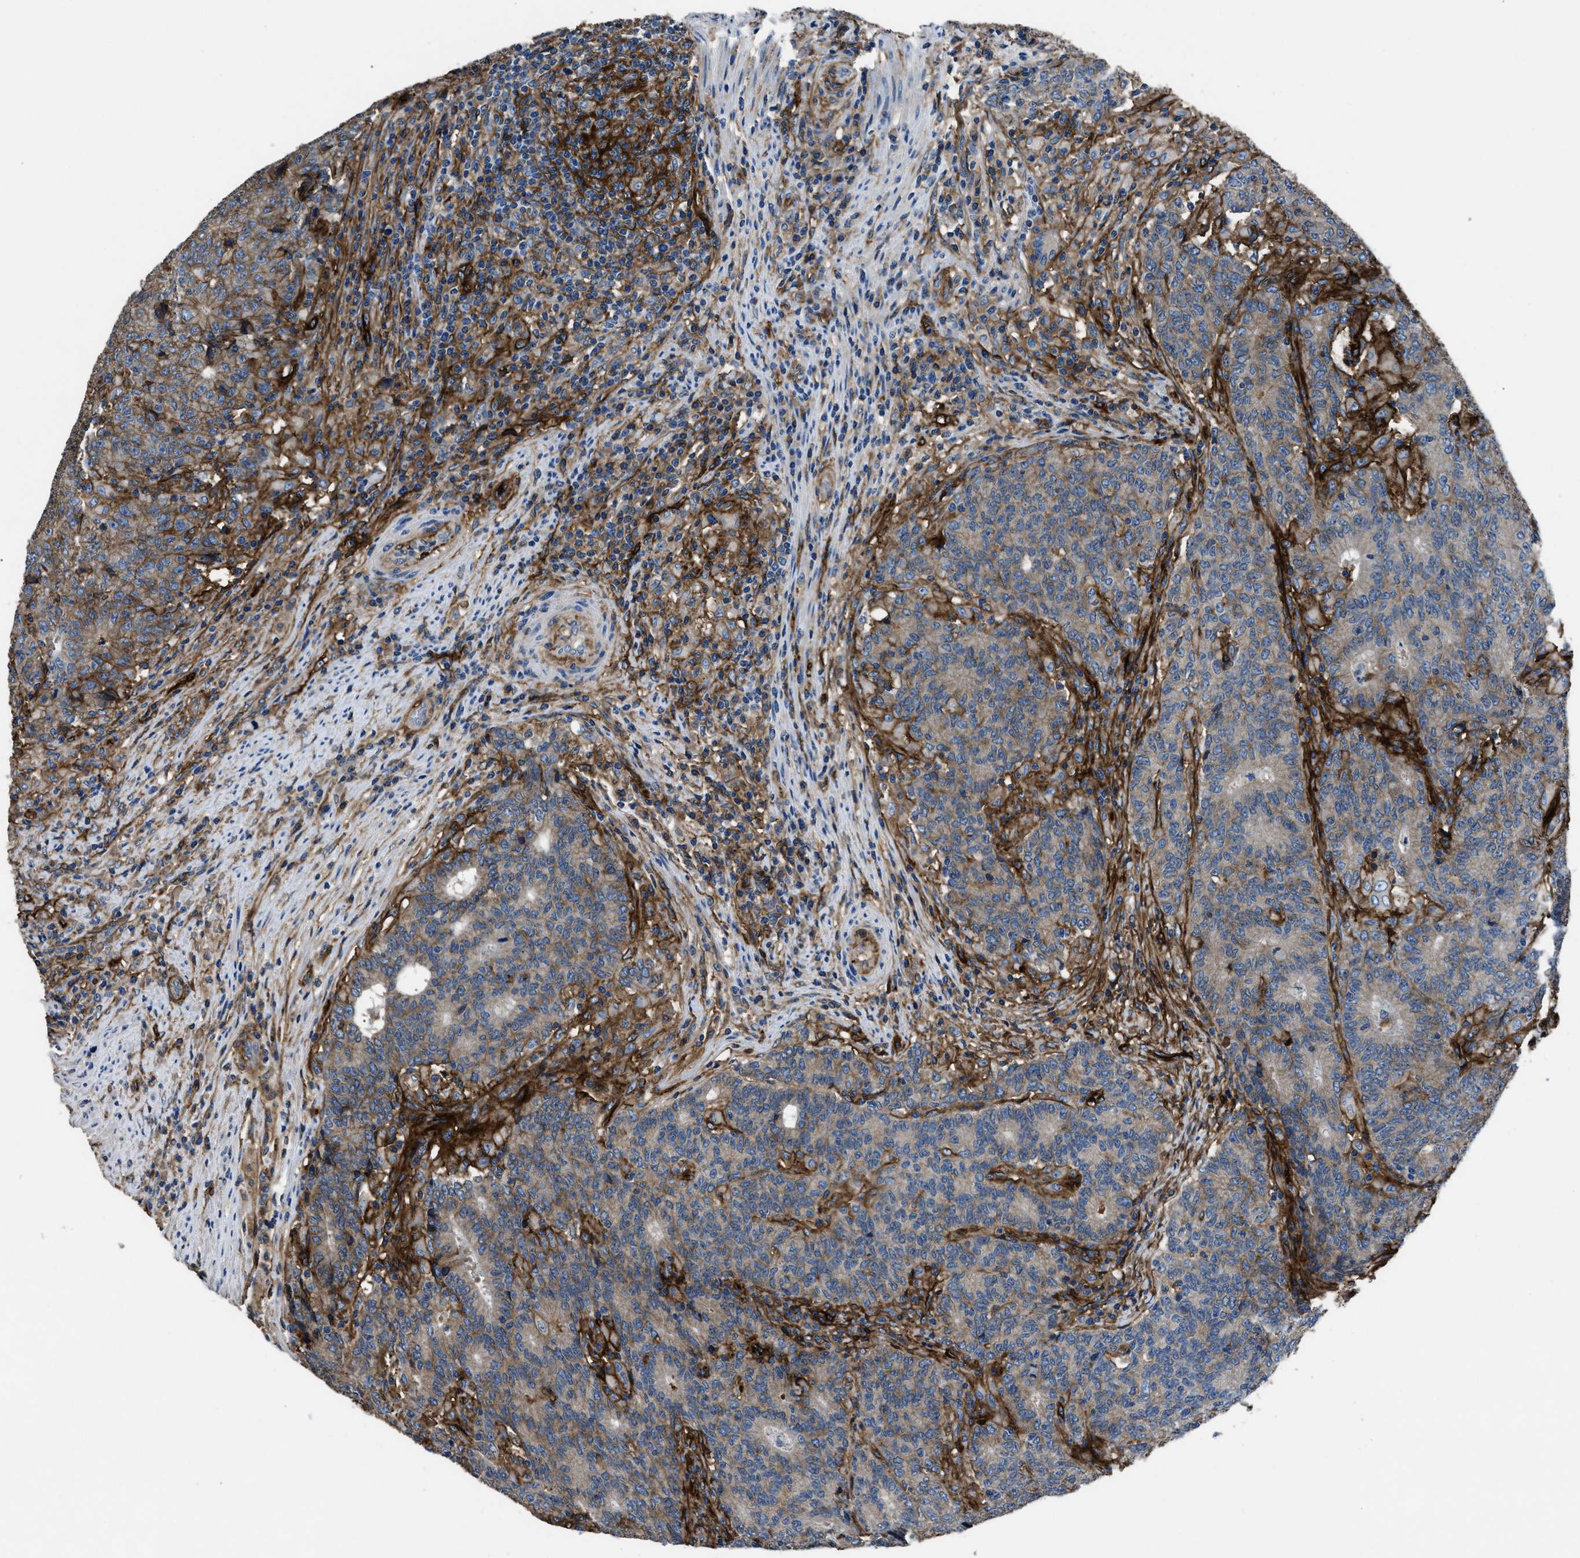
{"staining": {"intensity": "weak", "quantity": ">75%", "location": "cytoplasmic/membranous"}, "tissue": "colorectal cancer", "cell_type": "Tumor cells", "image_type": "cancer", "snomed": [{"axis": "morphology", "description": "Normal tissue, NOS"}, {"axis": "morphology", "description": "Adenocarcinoma, NOS"}, {"axis": "topography", "description": "Colon"}], "caption": "IHC (DAB (3,3'-diaminobenzidine)) staining of adenocarcinoma (colorectal) shows weak cytoplasmic/membranous protein positivity in approximately >75% of tumor cells. (IHC, brightfield microscopy, high magnification).", "gene": "CD276", "patient": {"sex": "female", "age": 75}}